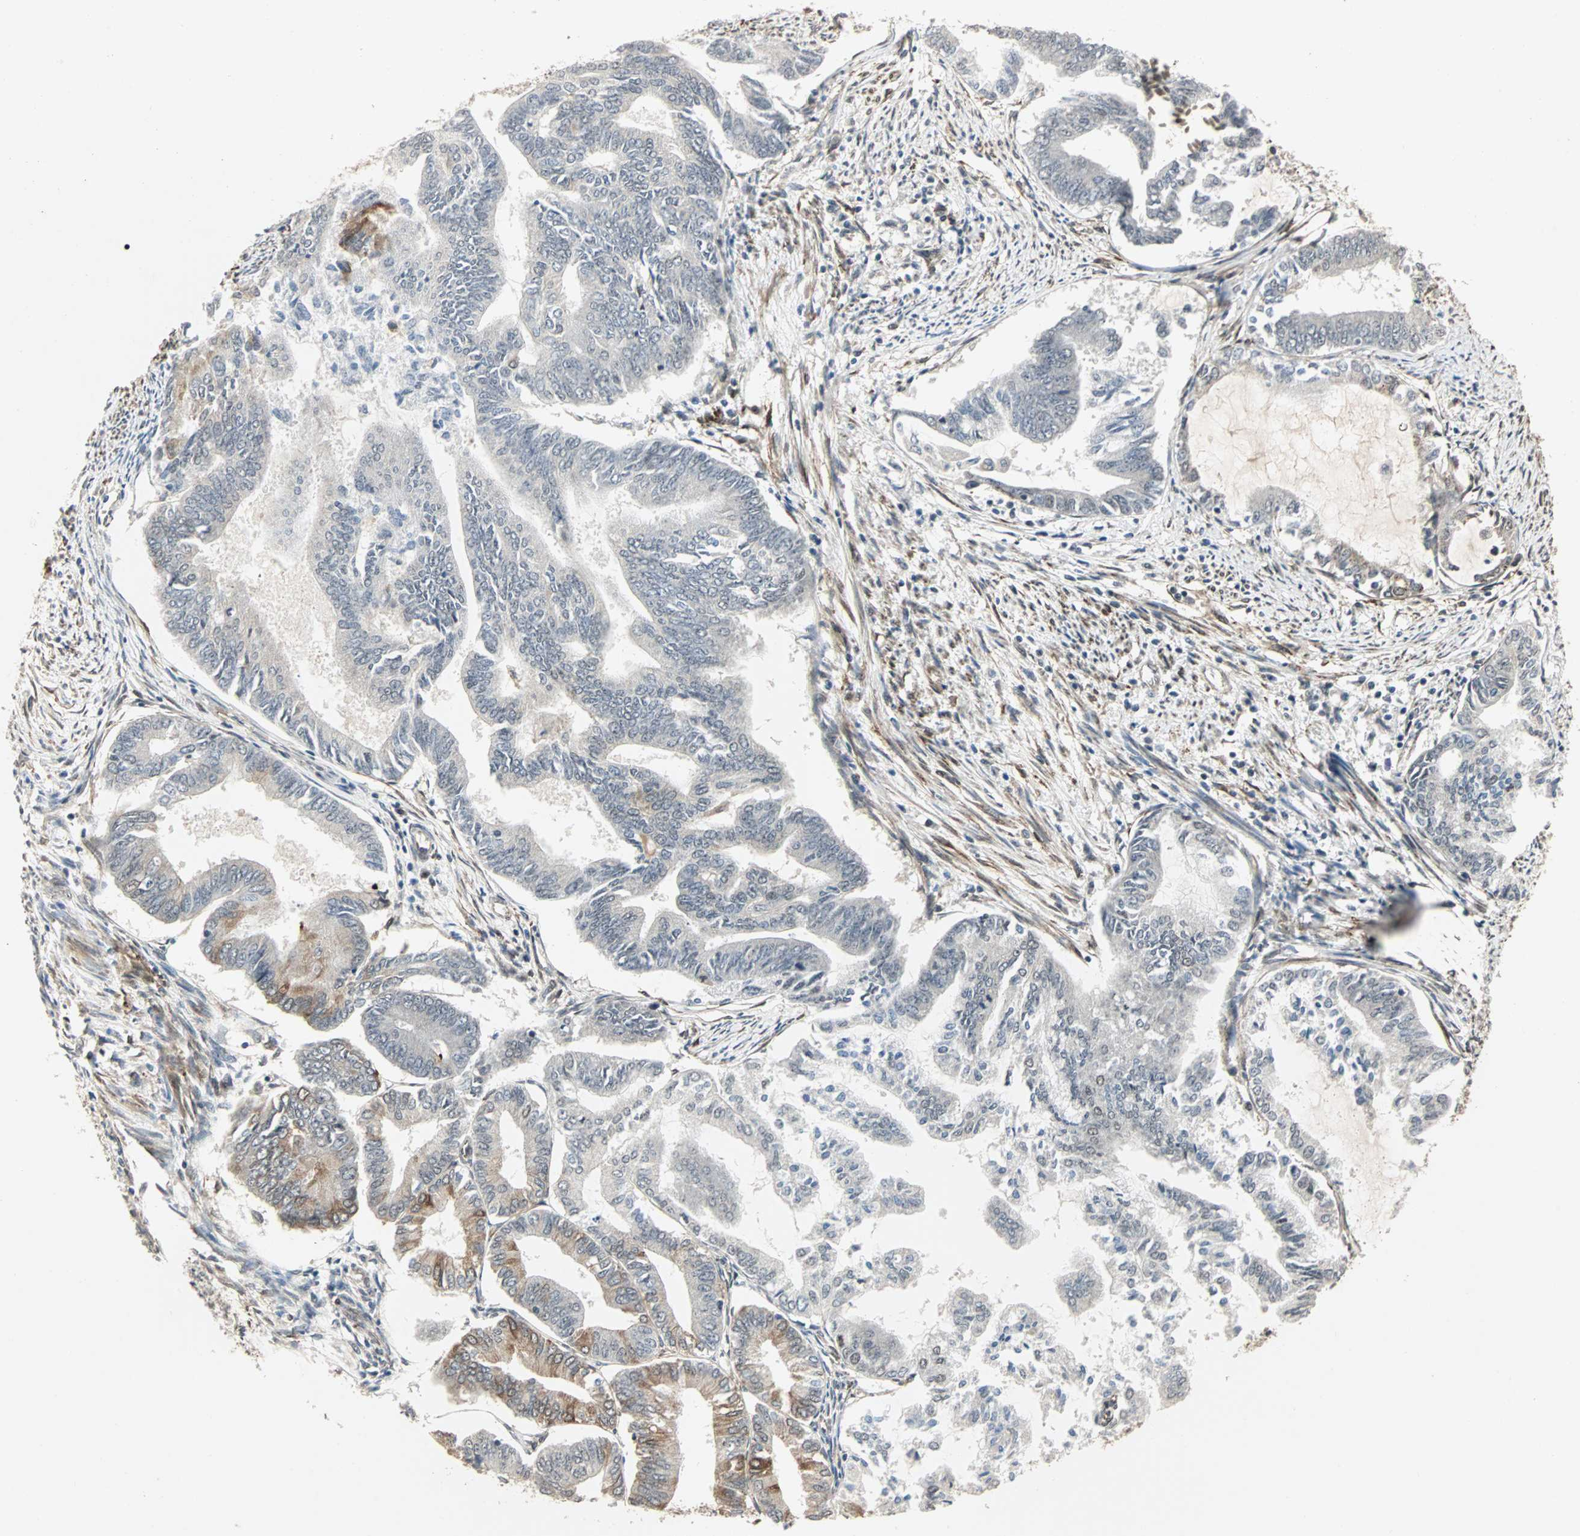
{"staining": {"intensity": "weak", "quantity": "<25%", "location": "cytoplasmic/membranous"}, "tissue": "endometrial cancer", "cell_type": "Tumor cells", "image_type": "cancer", "snomed": [{"axis": "morphology", "description": "Adenocarcinoma, NOS"}, {"axis": "topography", "description": "Endometrium"}], "caption": "High power microscopy micrograph of an immunohistochemistry (IHC) photomicrograph of endometrial cancer (adenocarcinoma), revealing no significant expression in tumor cells.", "gene": "TRPV4", "patient": {"sex": "female", "age": 86}}